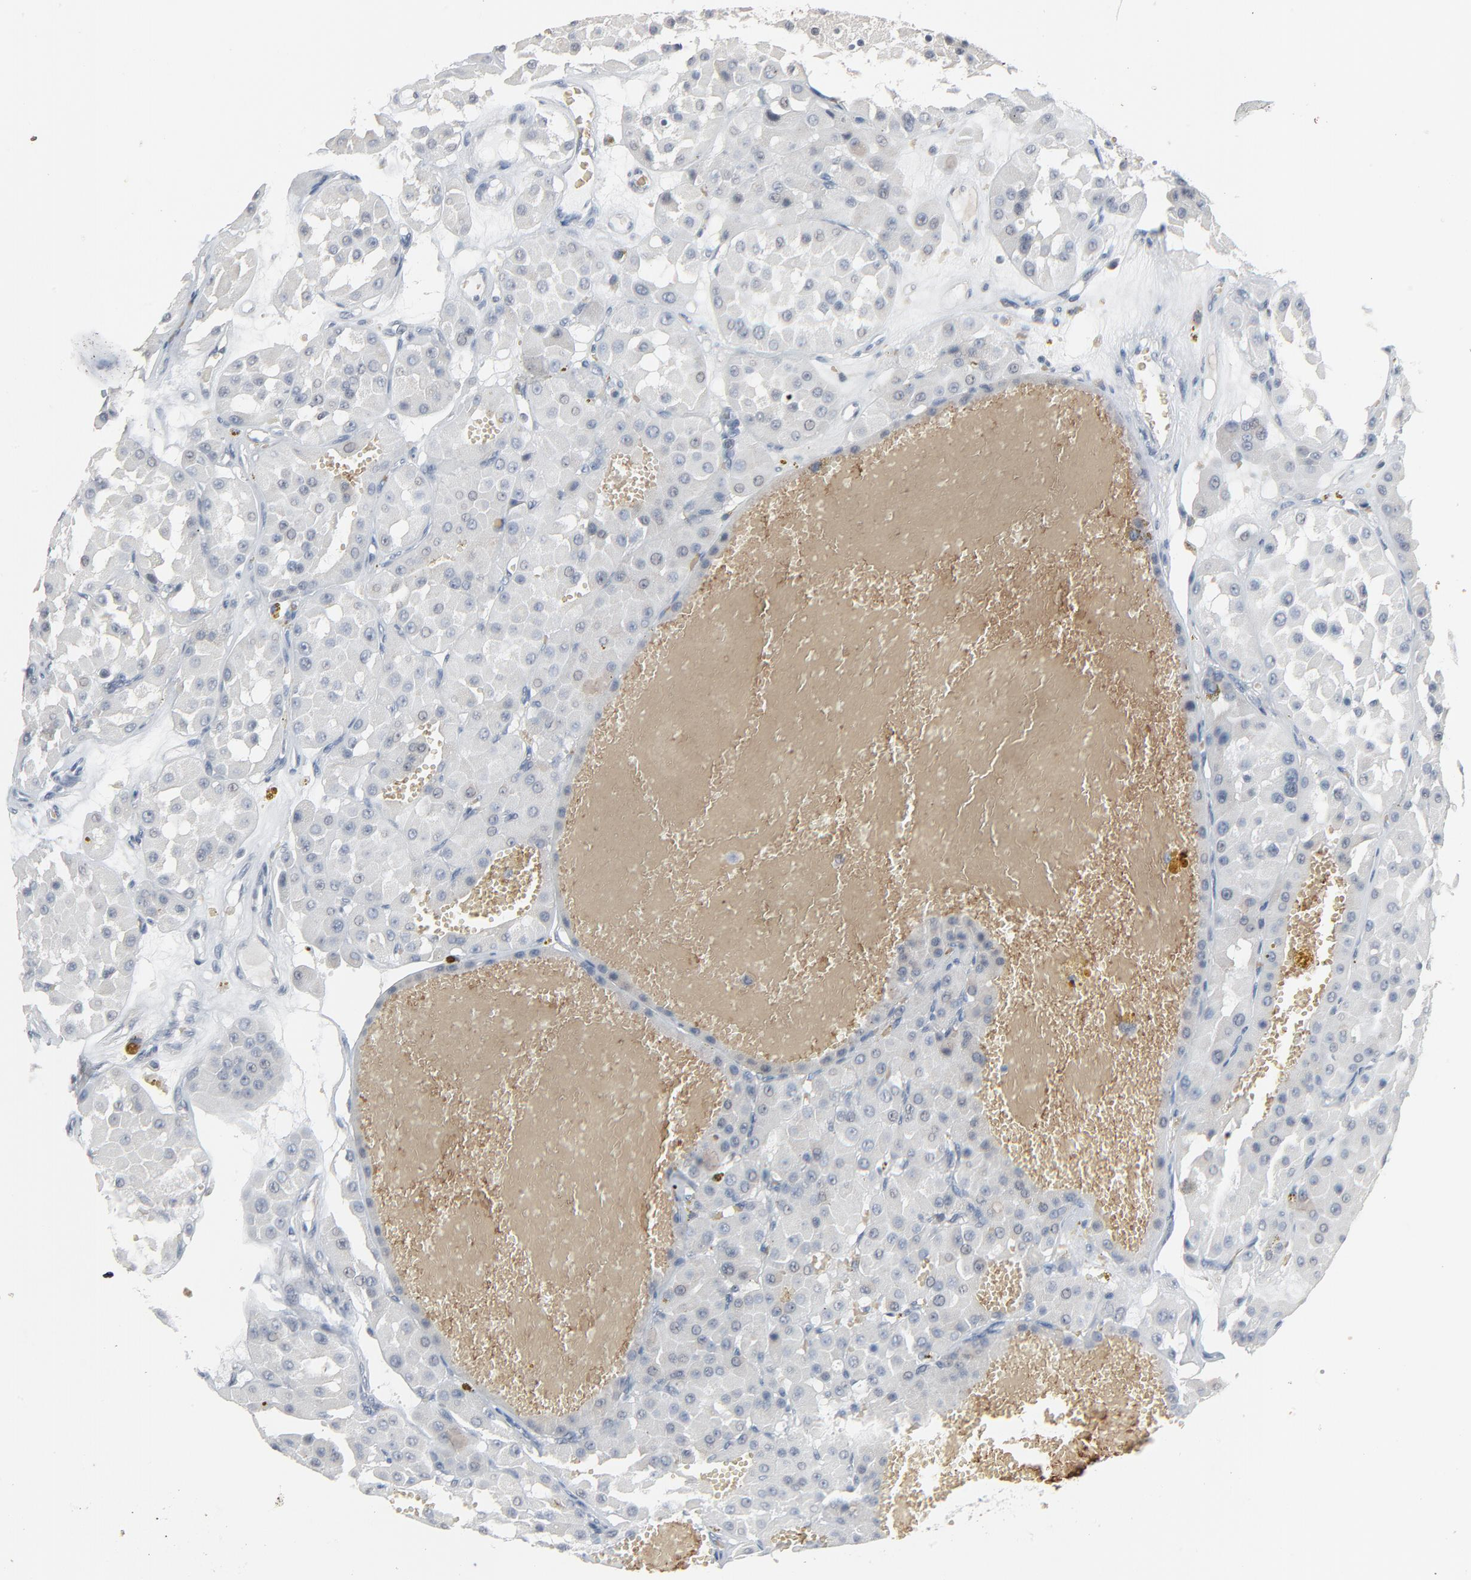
{"staining": {"intensity": "negative", "quantity": "none", "location": "none"}, "tissue": "renal cancer", "cell_type": "Tumor cells", "image_type": "cancer", "snomed": [{"axis": "morphology", "description": "Adenocarcinoma, uncertain malignant potential"}, {"axis": "topography", "description": "Kidney"}], "caption": "Immunohistochemistry (IHC) of adenocarcinoma,  uncertain malignant potential (renal) reveals no expression in tumor cells.", "gene": "SAGE1", "patient": {"sex": "male", "age": 63}}